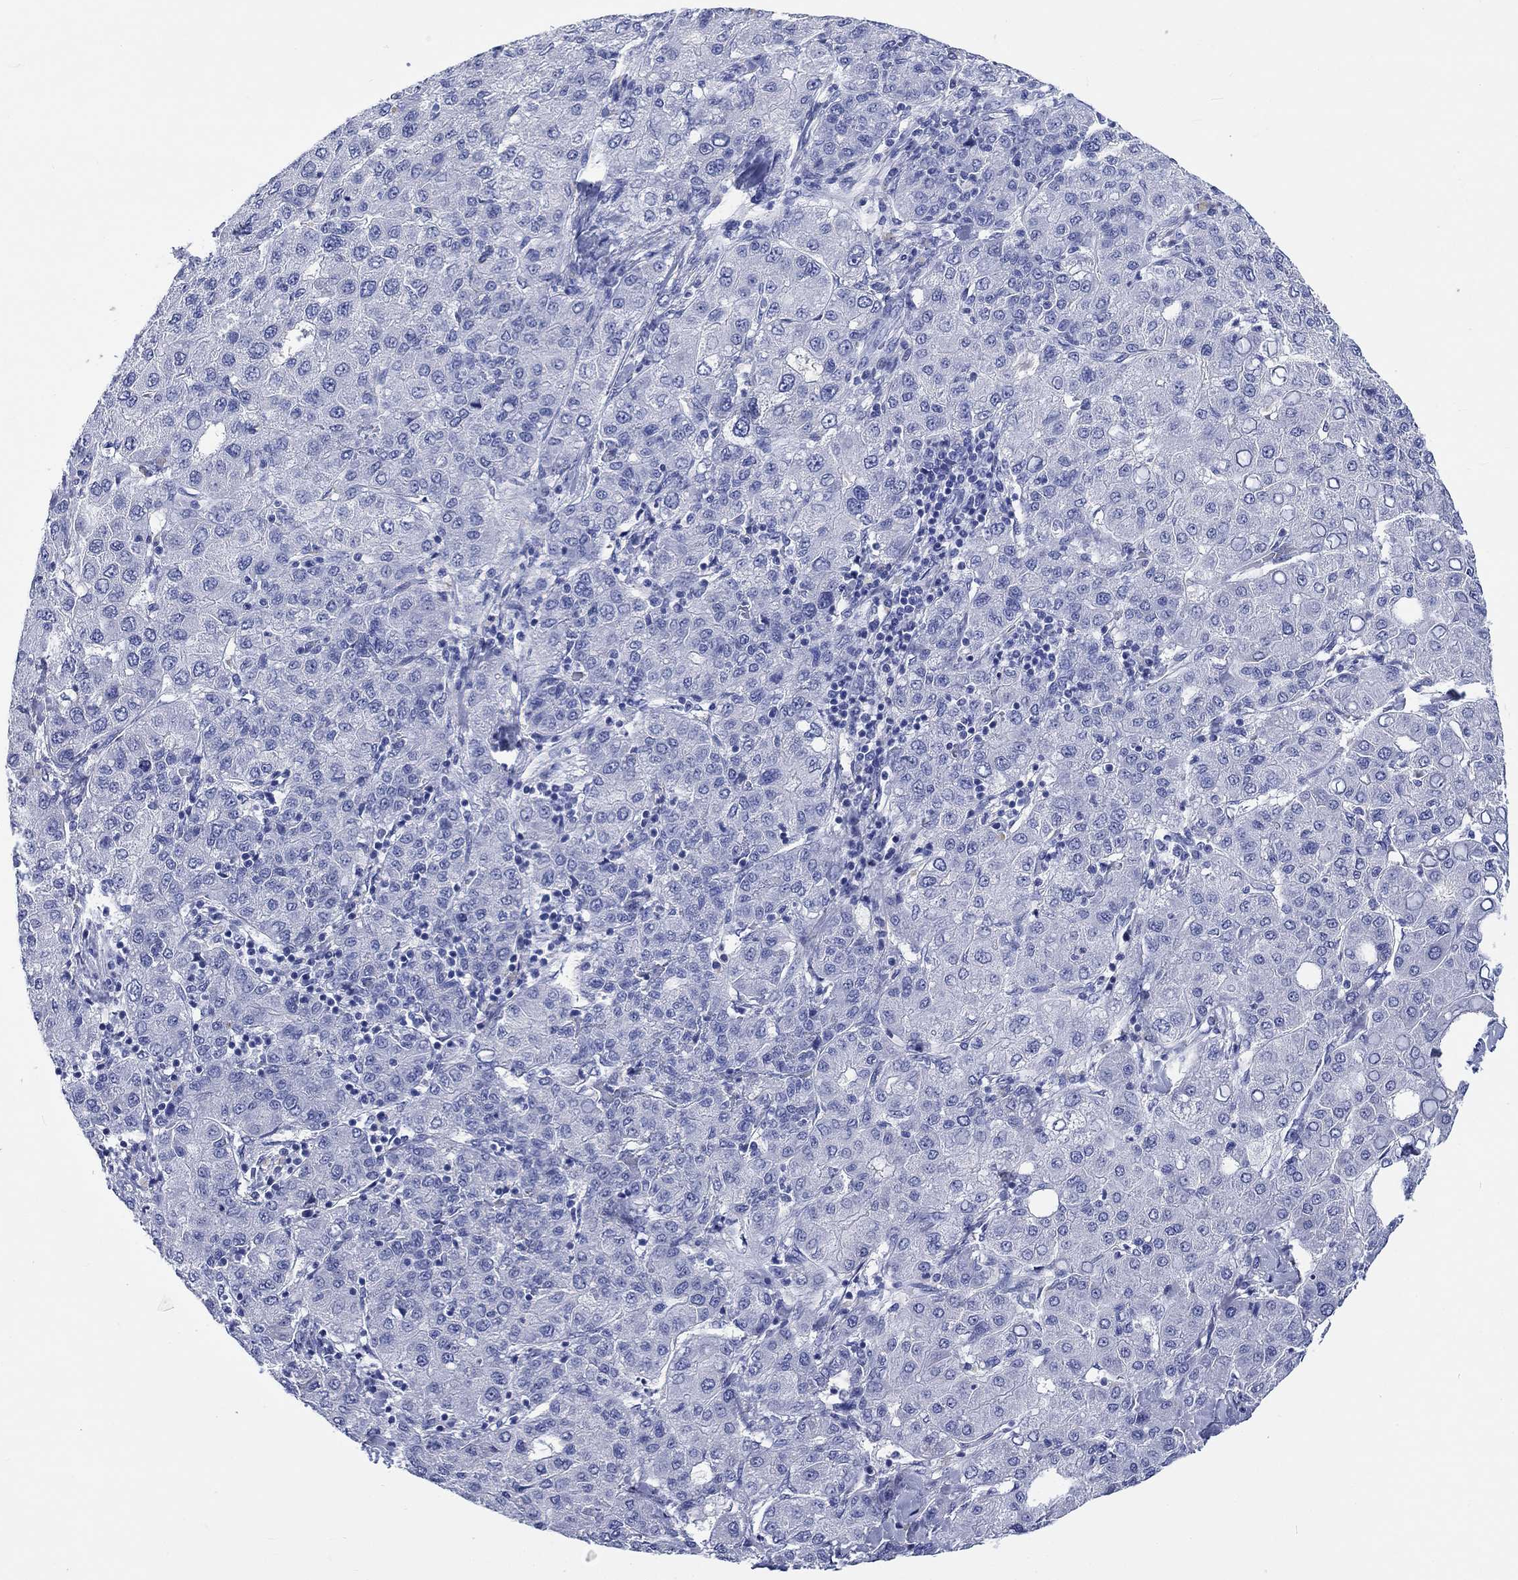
{"staining": {"intensity": "negative", "quantity": "none", "location": "none"}, "tissue": "liver cancer", "cell_type": "Tumor cells", "image_type": "cancer", "snomed": [{"axis": "morphology", "description": "Carcinoma, Hepatocellular, NOS"}, {"axis": "topography", "description": "Liver"}], "caption": "Liver hepatocellular carcinoma was stained to show a protein in brown. There is no significant expression in tumor cells.", "gene": "CACNG3", "patient": {"sex": "male", "age": 65}}